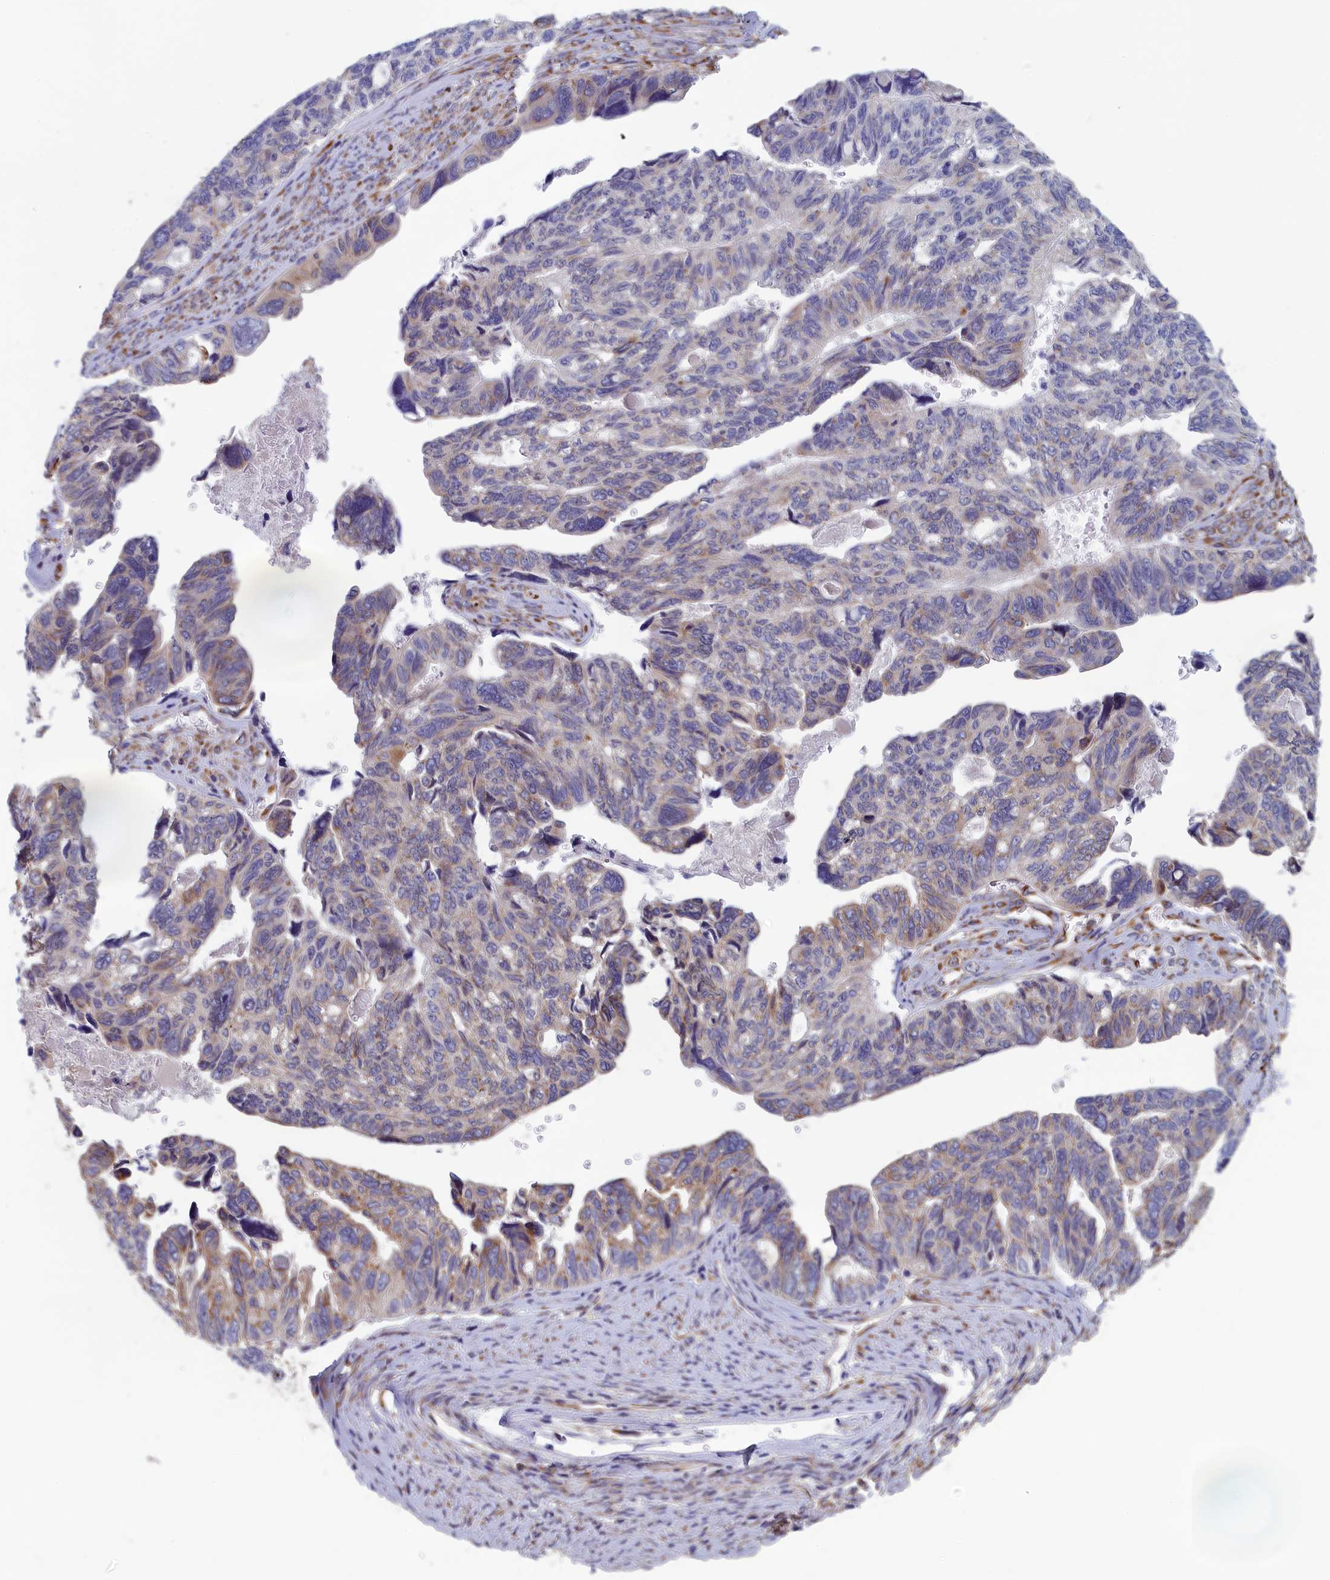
{"staining": {"intensity": "moderate", "quantity": "<25%", "location": "cytoplasmic/membranous"}, "tissue": "ovarian cancer", "cell_type": "Tumor cells", "image_type": "cancer", "snomed": [{"axis": "morphology", "description": "Cystadenocarcinoma, serous, NOS"}, {"axis": "topography", "description": "Ovary"}], "caption": "Serous cystadenocarcinoma (ovarian) was stained to show a protein in brown. There is low levels of moderate cytoplasmic/membranous expression in about <25% of tumor cells.", "gene": "CCDC68", "patient": {"sex": "female", "age": 79}}